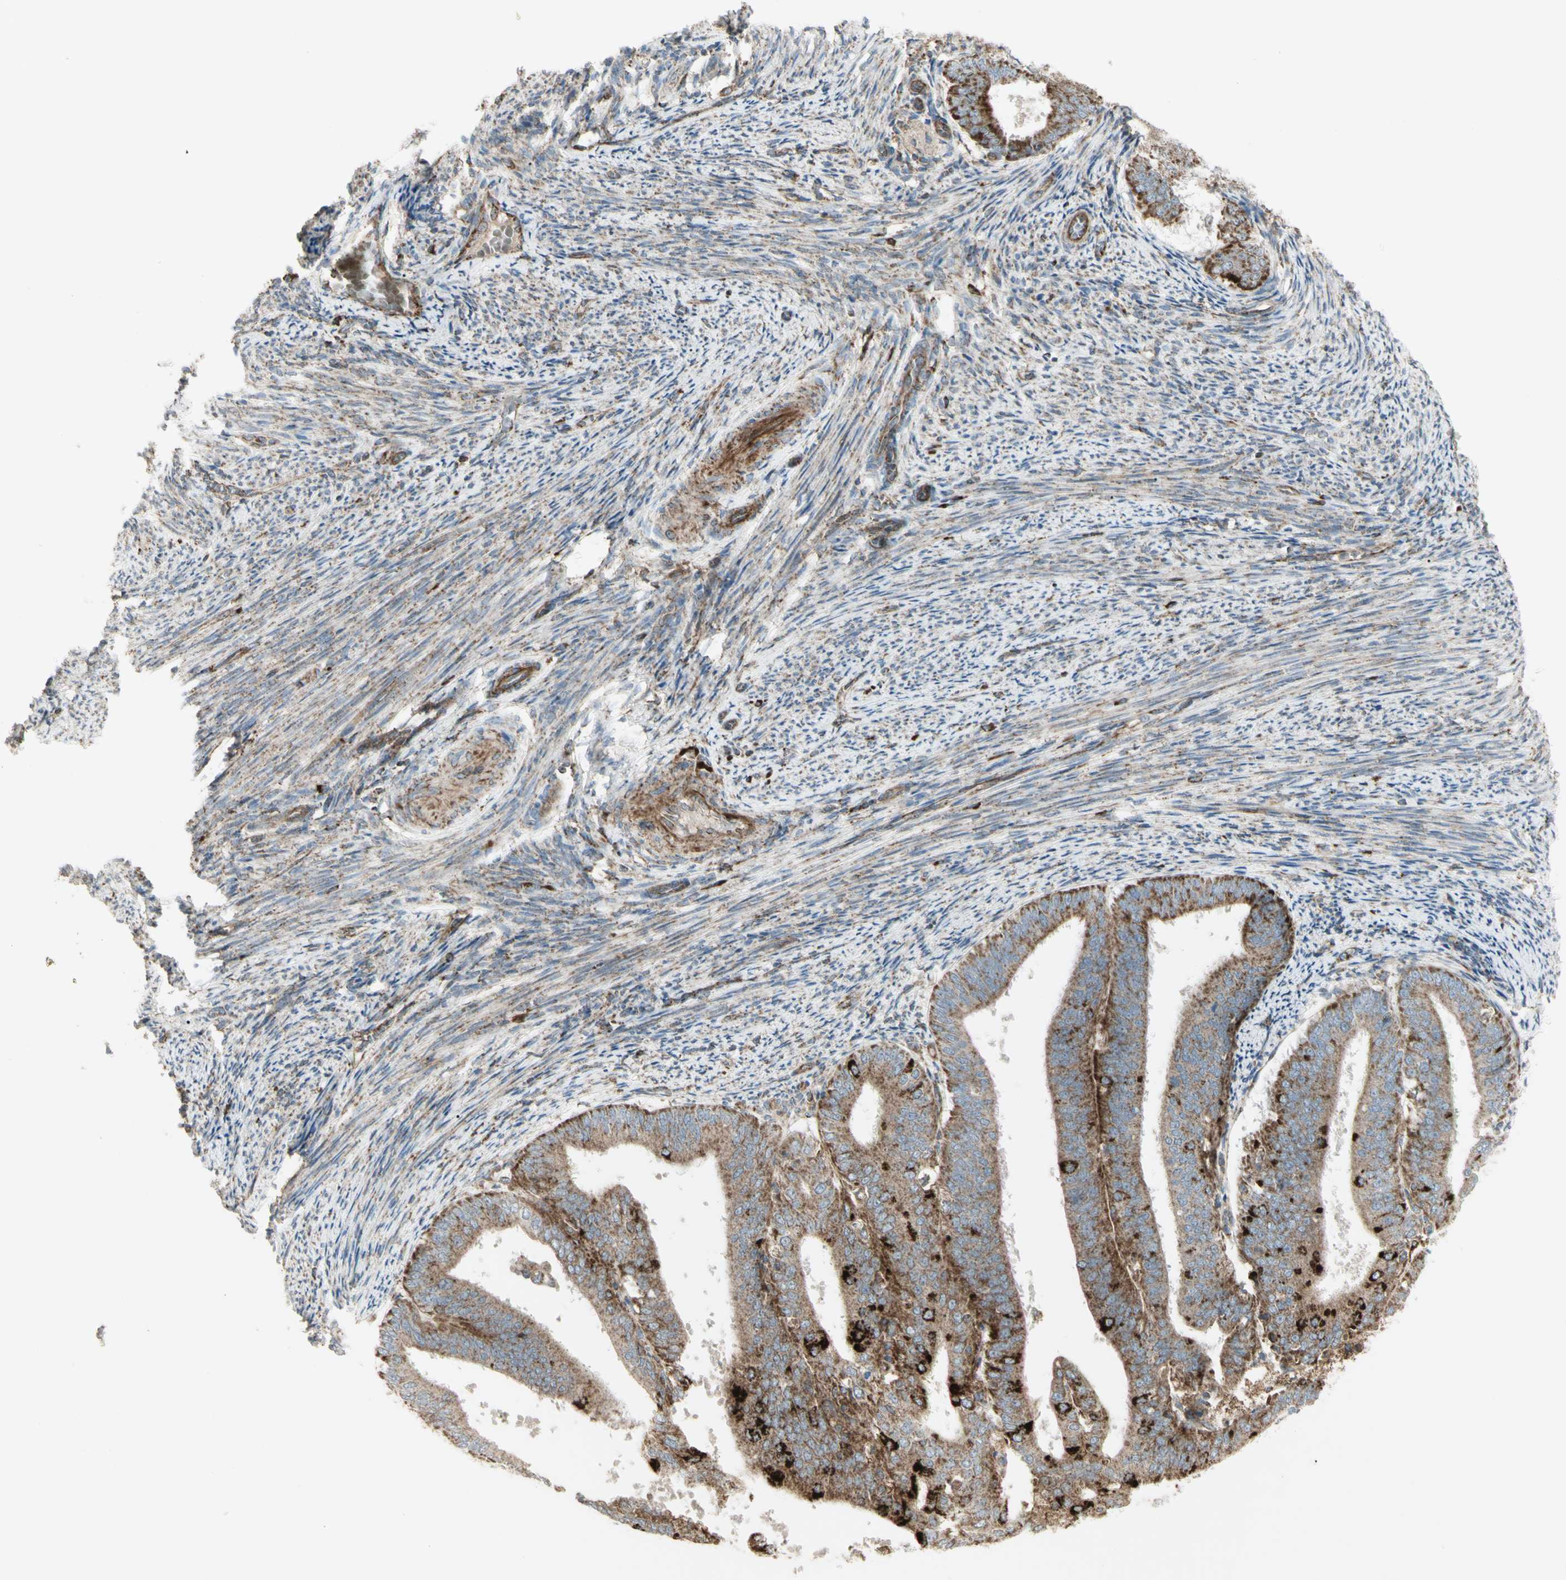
{"staining": {"intensity": "strong", "quantity": ">75%", "location": "cytoplasmic/membranous"}, "tissue": "endometrial cancer", "cell_type": "Tumor cells", "image_type": "cancer", "snomed": [{"axis": "morphology", "description": "Adenocarcinoma, NOS"}, {"axis": "topography", "description": "Endometrium"}], "caption": "This histopathology image reveals immunohistochemistry (IHC) staining of human endometrial cancer, with high strong cytoplasmic/membranous staining in about >75% of tumor cells.", "gene": "CYB5R1", "patient": {"sex": "female", "age": 63}}